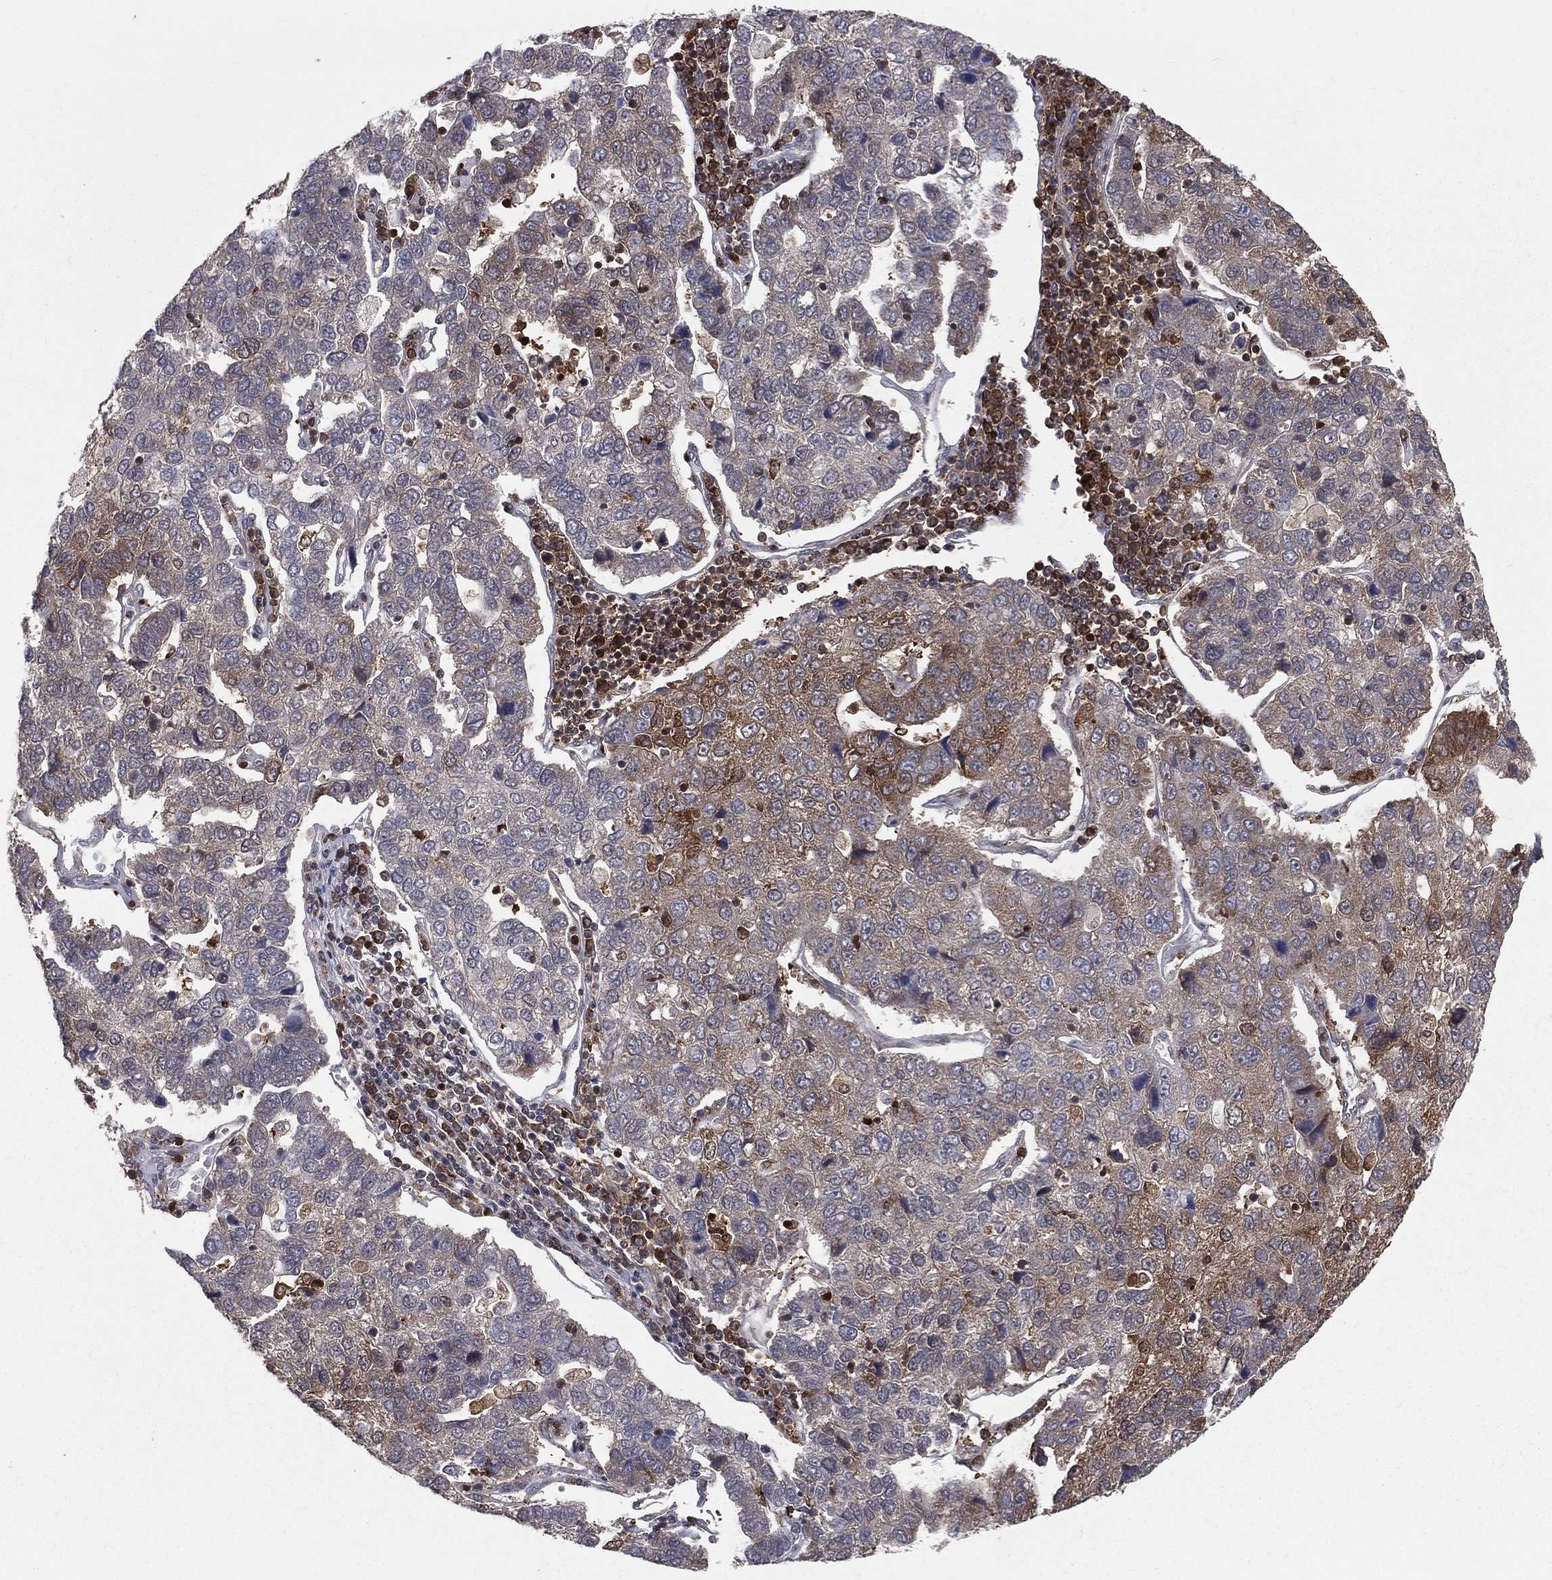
{"staining": {"intensity": "moderate", "quantity": "<25%", "location": "cytoplasmic/membranous"}, "tissue": "pancreatic cancer", "cell_type": "Tumor cells", "image_type": "cancer", "snomed": [{"axis": "morphology", "description": "Adenocarcinoma, NOS"}, {"axis": "topography", "description": "Pancreas"}], "caption": "This histopathology image displays adenocarcinoma (pancreatic) stained with immunohistochemistry to label a protein in brown. The cytoplasmic/membranous of tumor cells show moderate positivity for the protein. Nuclei are counter-stained blue.", "gene": "ENO1", "patient": {"sex": "female", "age": 61}}